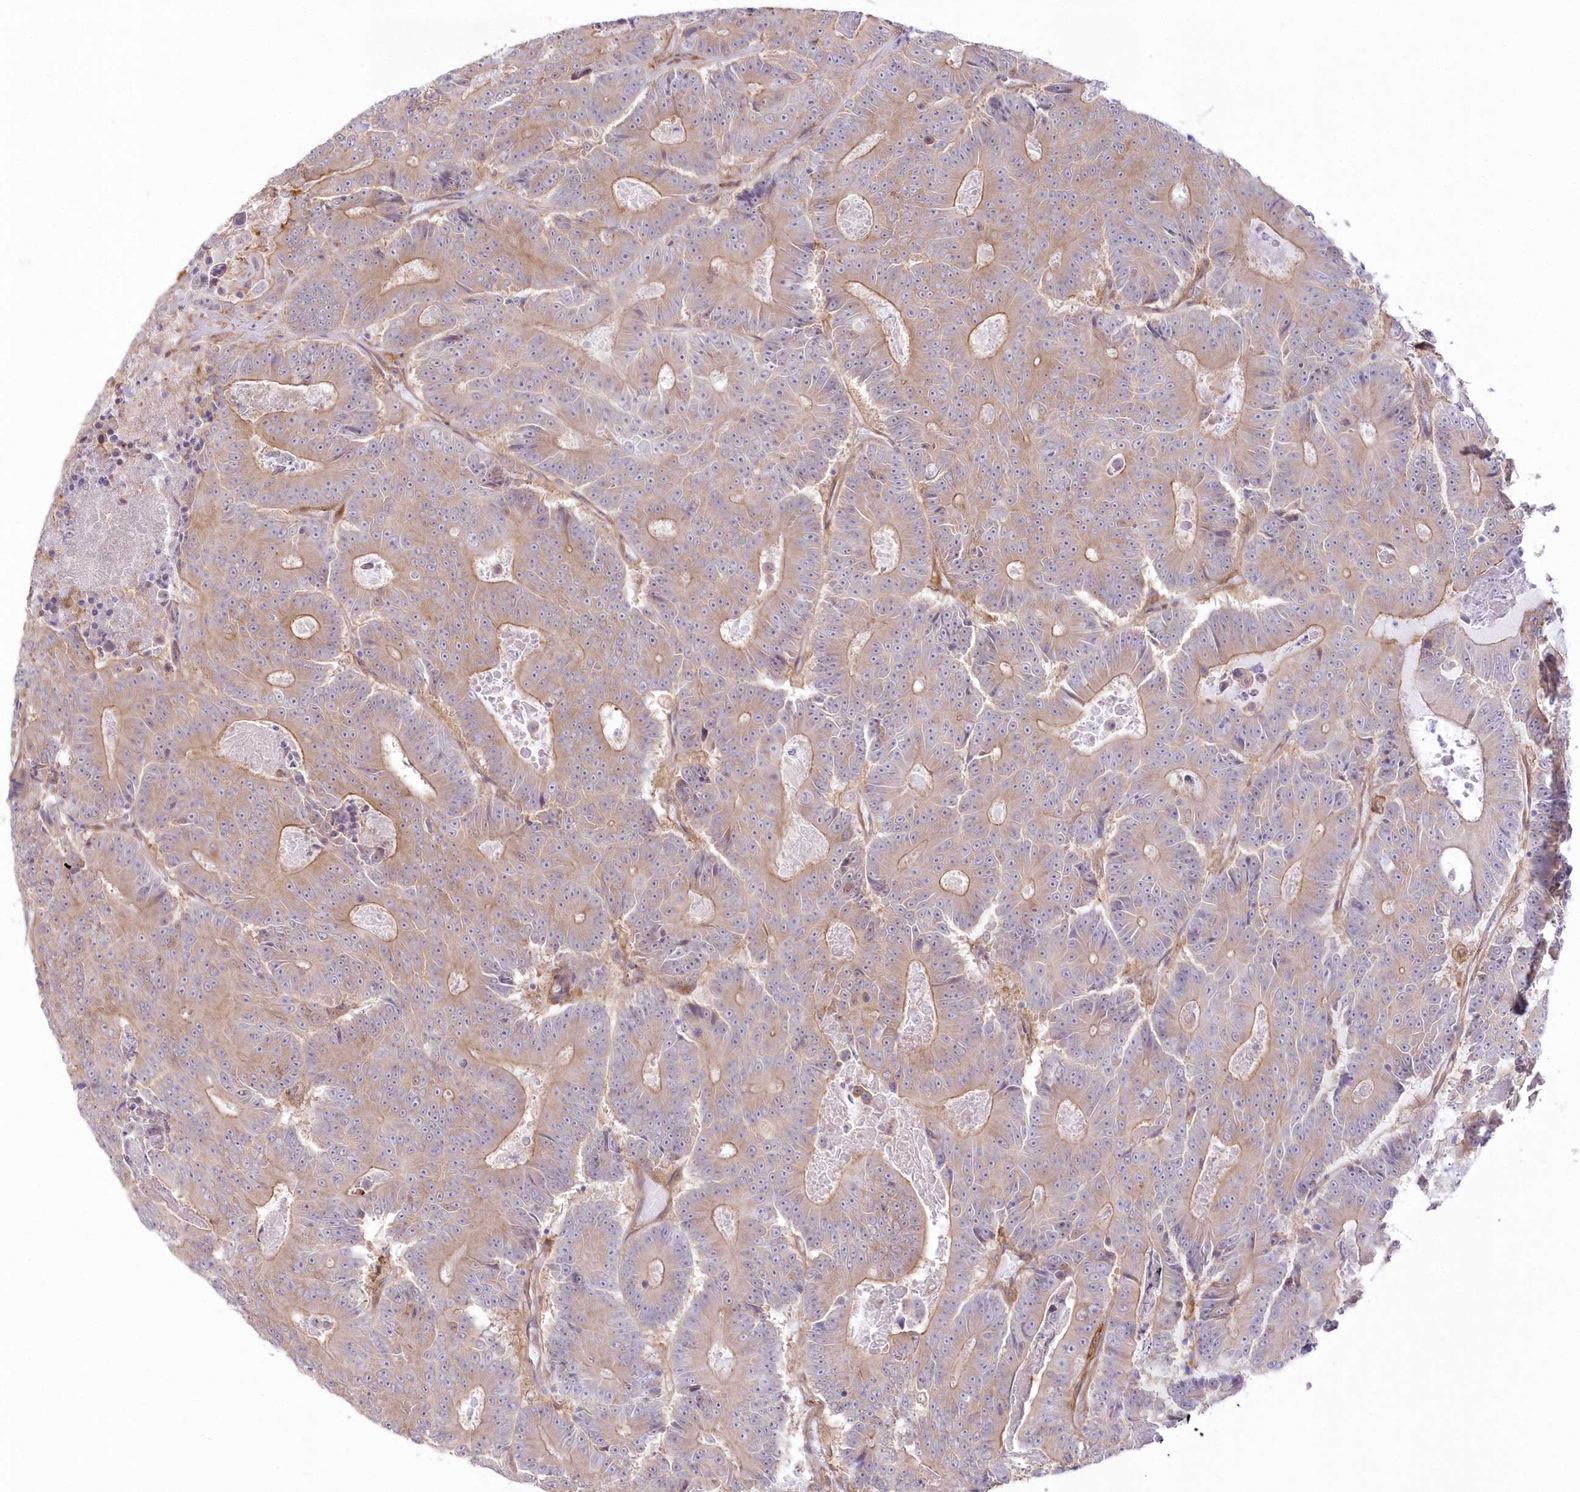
{"staining": {"intensity": "weak", "quantity": "25%-75%", "location": "cytoplasmic/membranous"}, "tissue": "colorectal cancer", "cell_type": "Tumor cells", "image_type": "cancer", "snomed": [{"axis": "morphology", "description": "Adenocarcinoma, NOS"}, {"axis": "topography", "description": "Colon"}], "caption": "Approximately 25%-75% of tumor cells in adenocarcinoma (colorectal) show weak cytoplasmic/membranous protein expression as visualized by brown immunohistochemical staining.", "gene": "SH3PXD2B", "patient": {"sex": "male", "age": 83}}